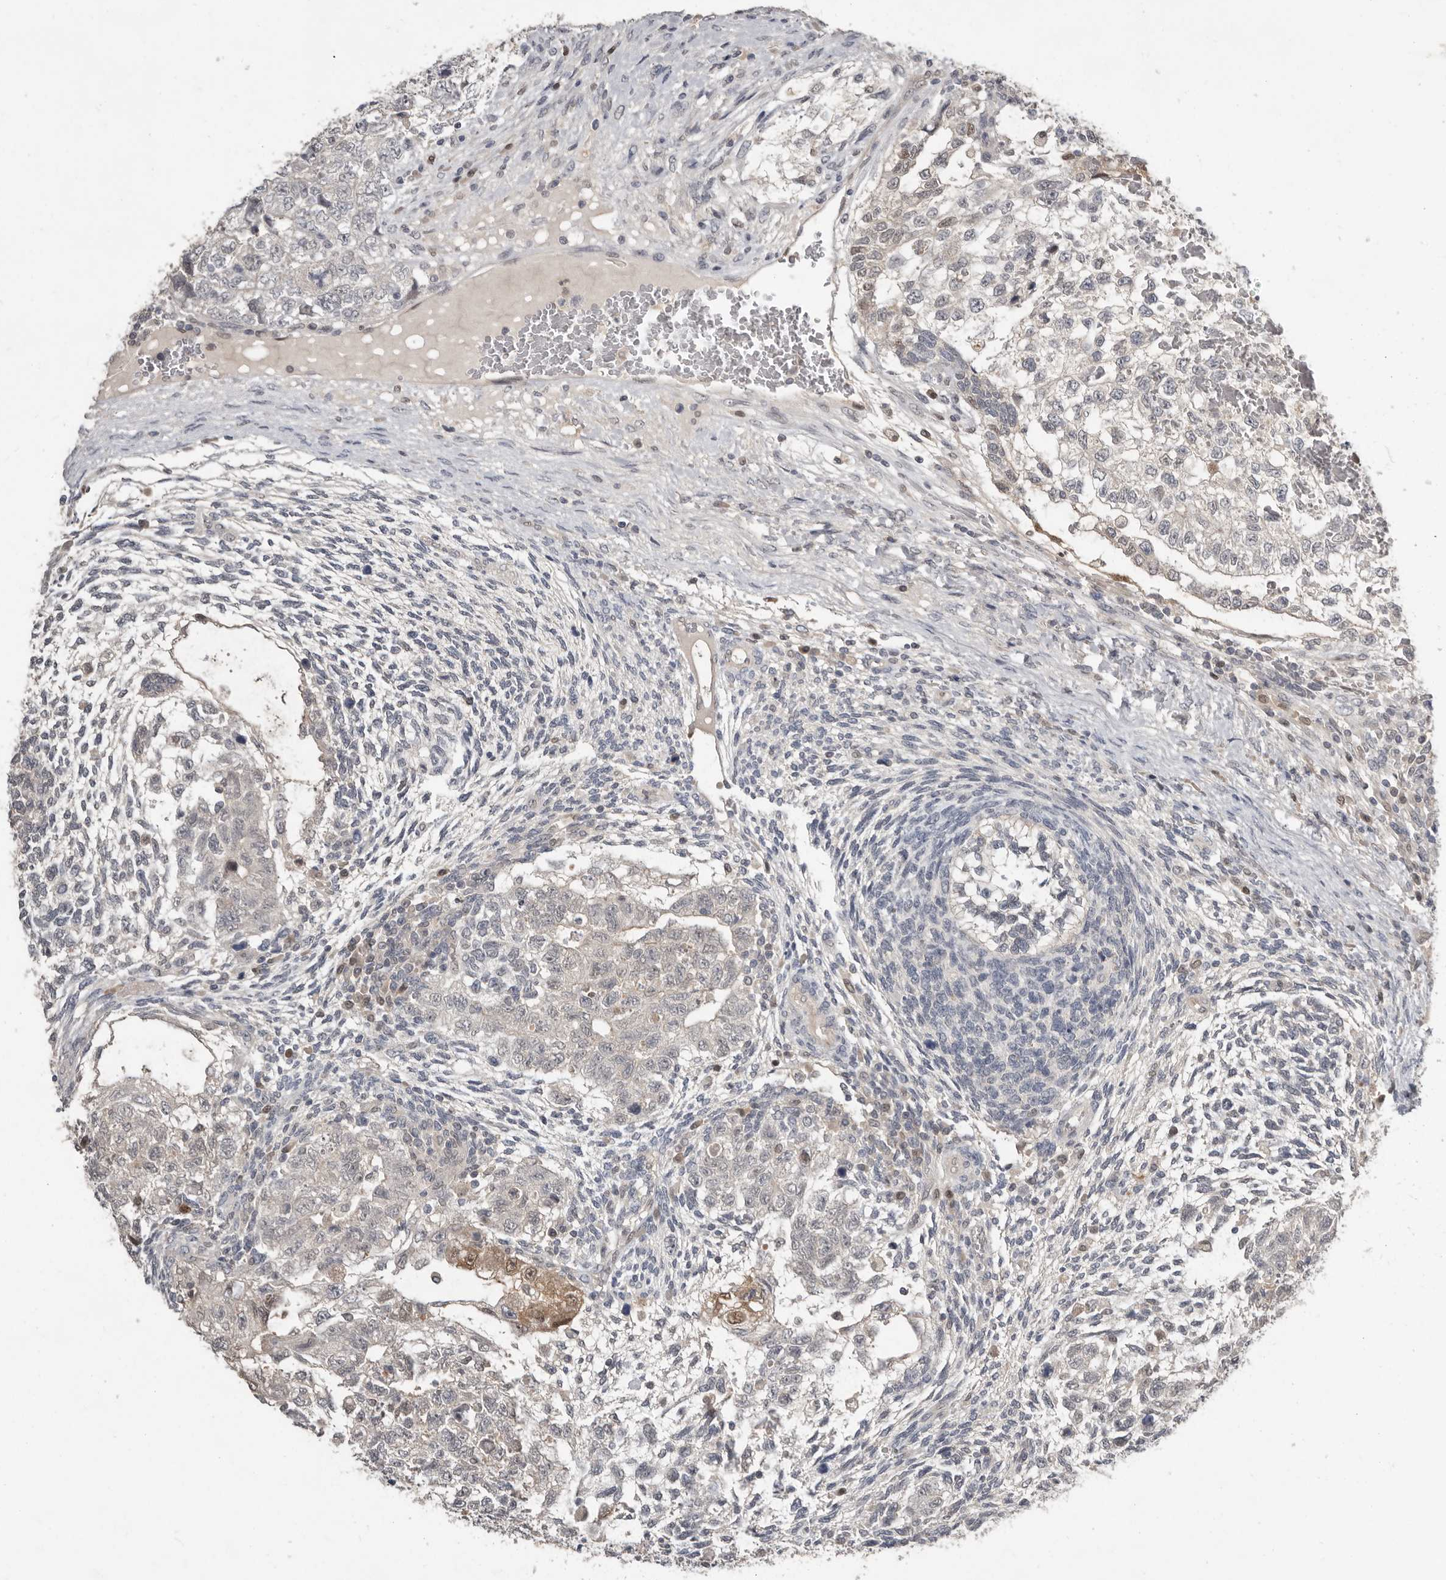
{"staining": {"intensity": "negative", "quantity": "none", "location": "none"}, "tissue": "testis cancer", "cell_type": "Tumor cells", "image_type": "cancer", "snomed": [{"axis": "morphology", "description": "Carcinoma, Embryonal, NOS"}, {"axis": "topography", "description": "Testis"}], "caption": "A histopathology image of testis cancer stained for a protein reveals no brown staining in tumor cells.", "gene": "RBKS", "patient": {"sex": "male", "age": 37}}